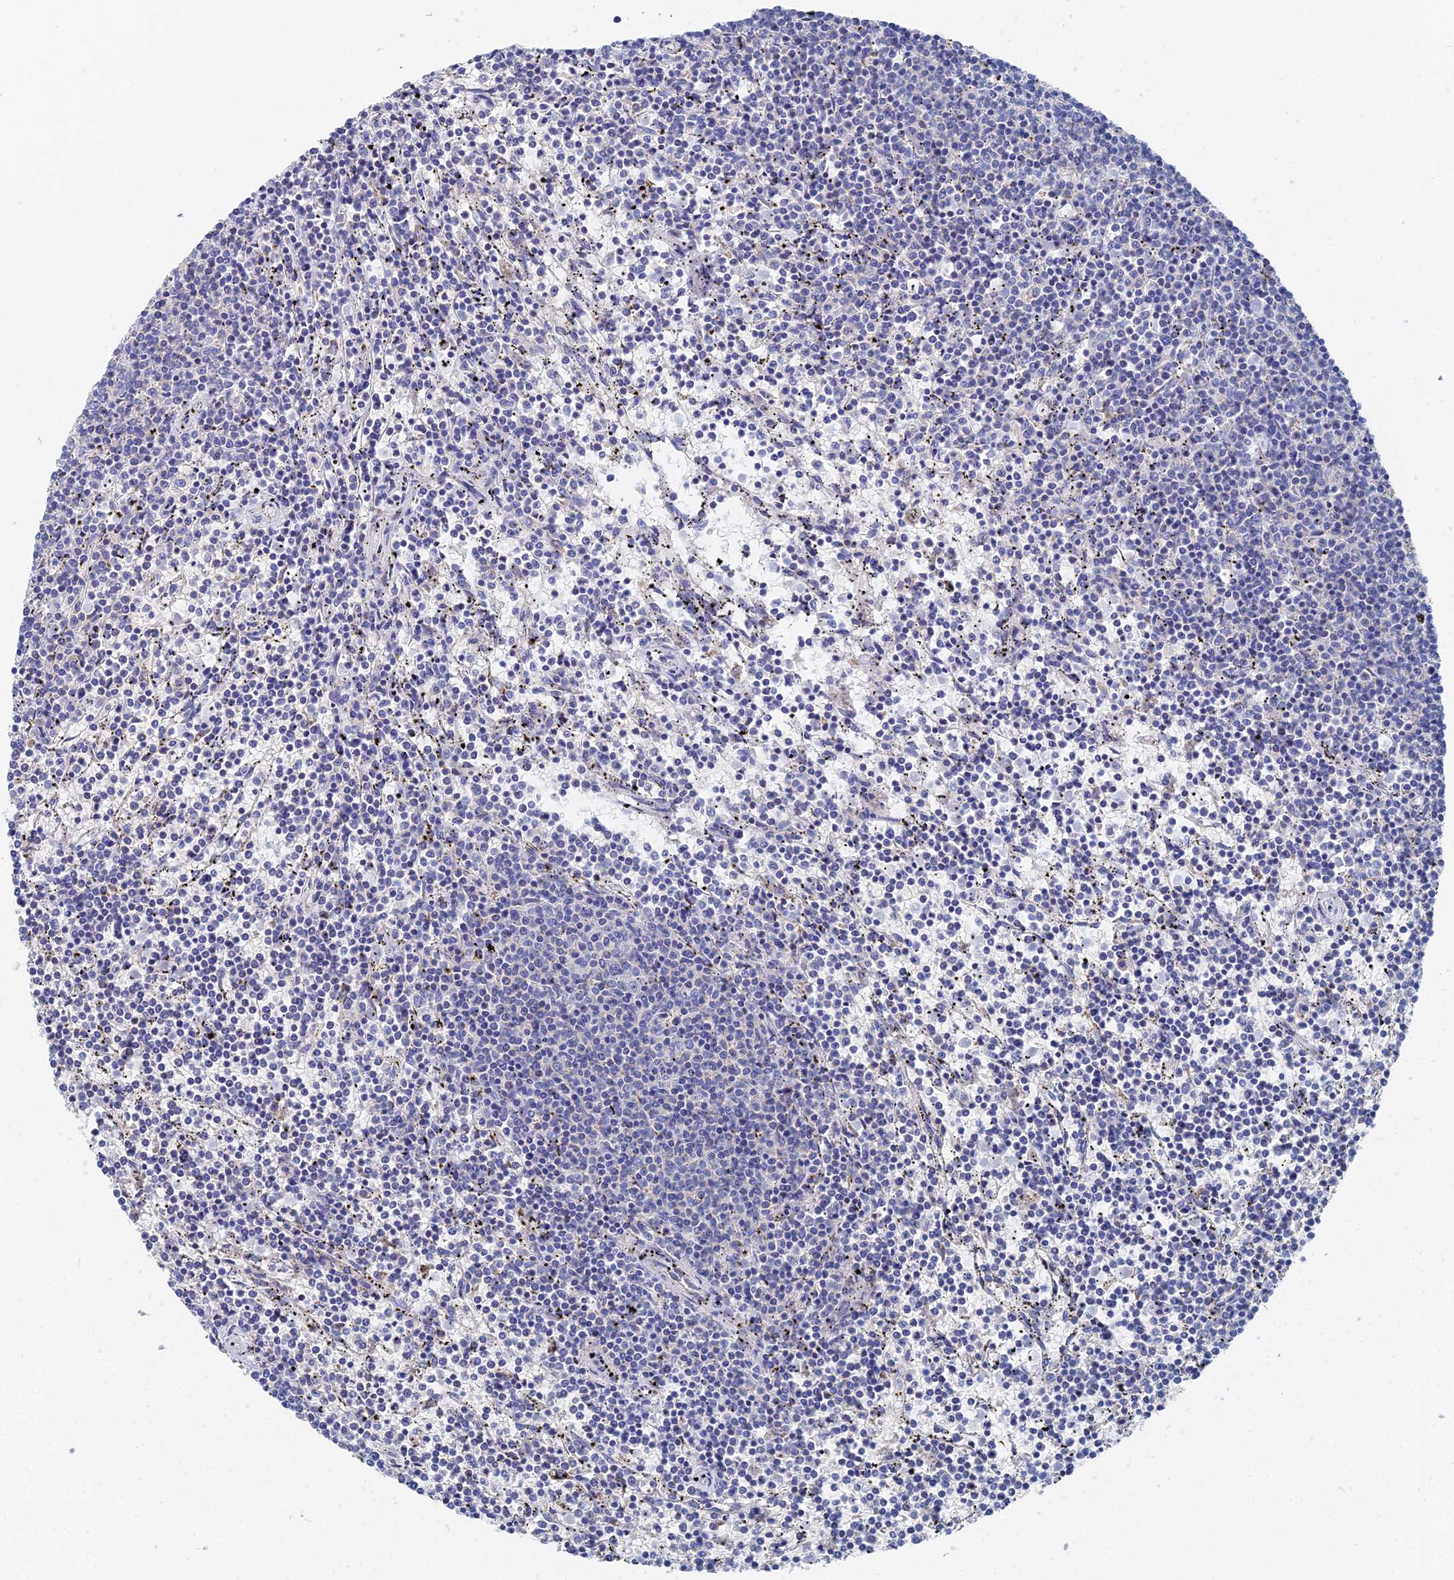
{"staining": {"intensity": "negative", "quantity": "none", "location": "none"}, "tissue": "lymphoma", "cell_type": "Tumor cells", "image_type": "cancer", "snomed": [{"axis": "morphology", "description": "Malignant lymphoma, non-Hodgkin's type, Low grade"}, {"axis": "topography", "description": "Spleen"}], "caption": "A high-resolution micrograph shows immunohistochemistry staining of lymphoma, which exhibits no significant staining in tumor cells. Nuclei are stained in blue.", "gene": "IFT80", "patient": {"sex": "female", "age": 50}}